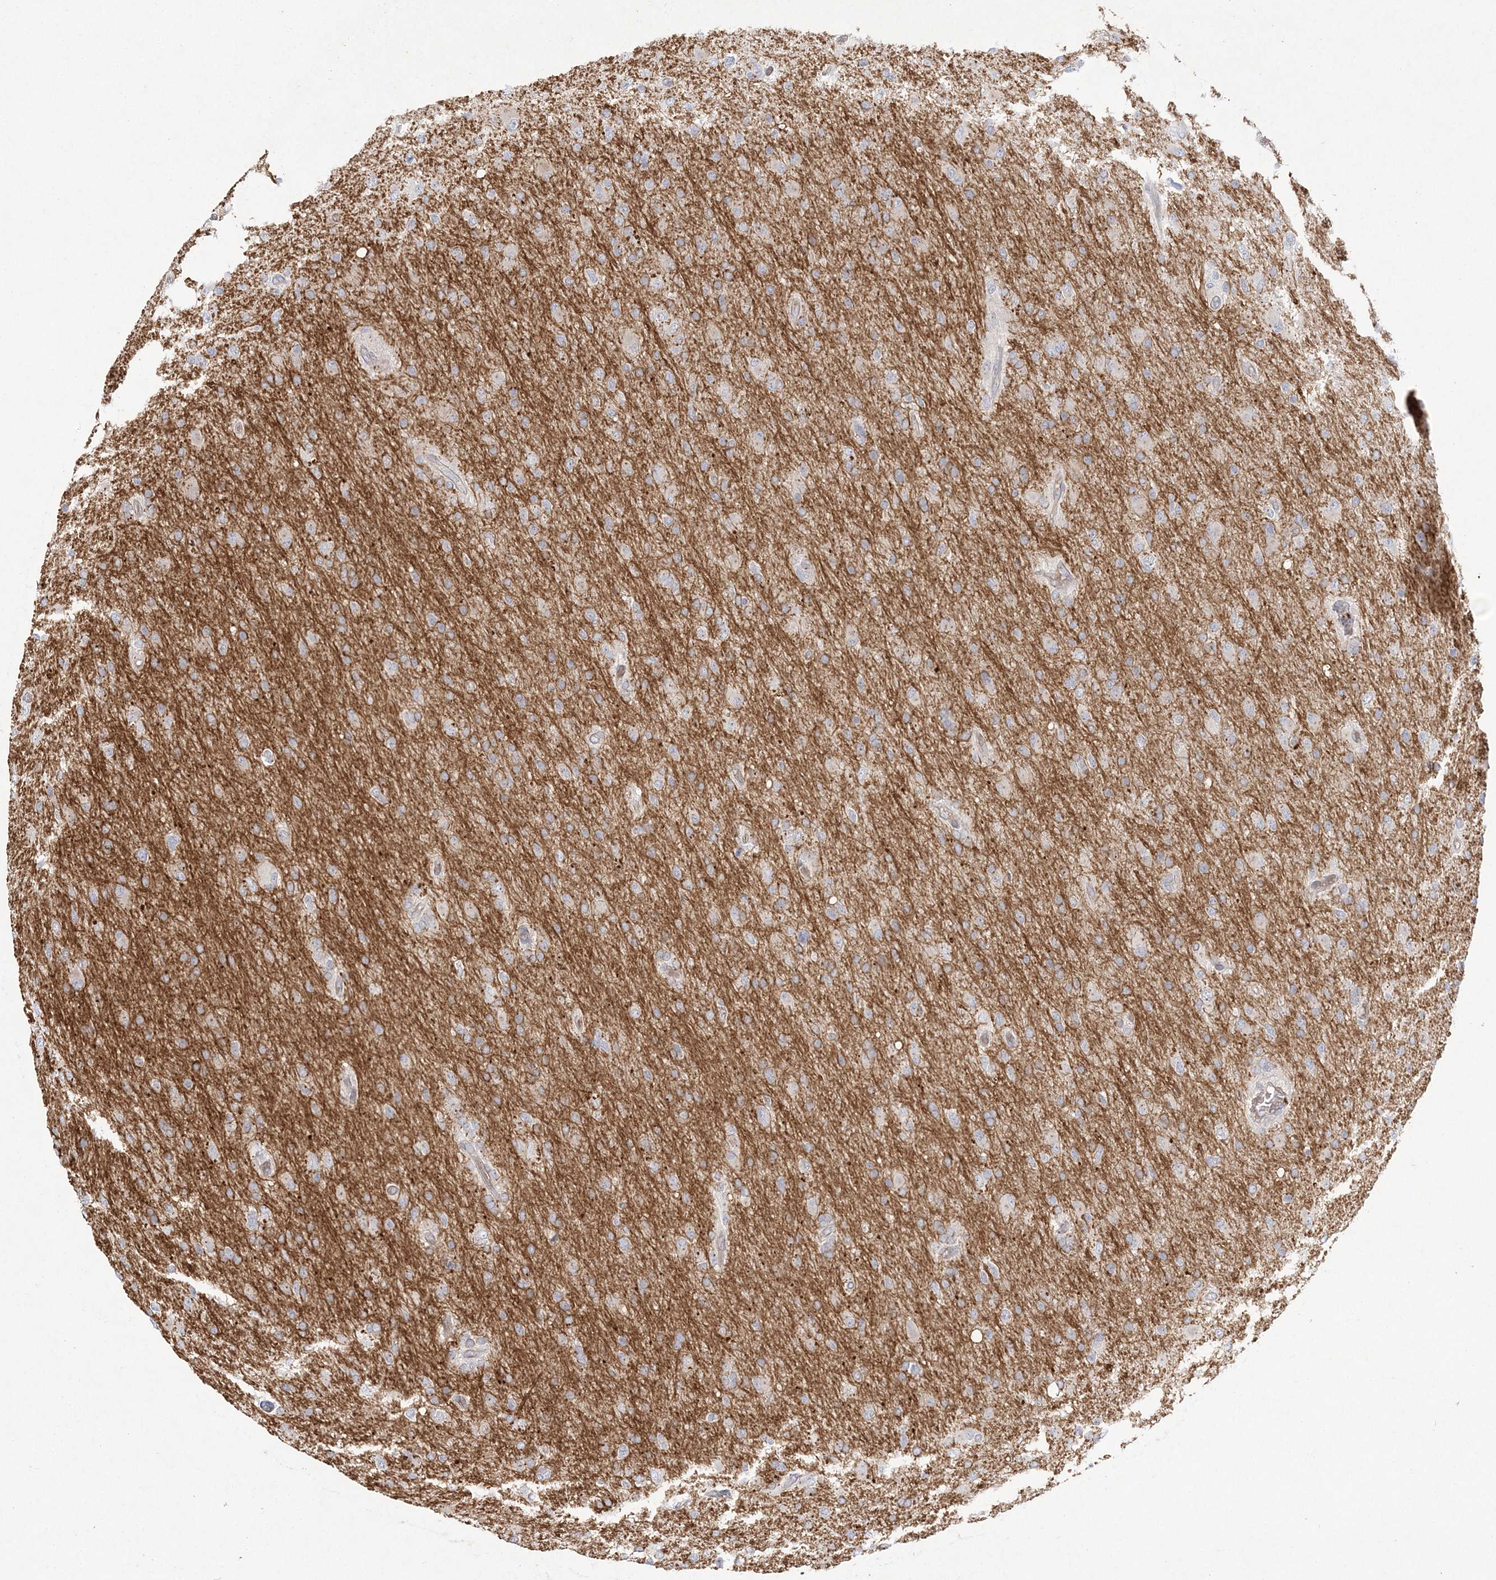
{"staining": {"intensity": "negative", "quantity": "none", "location": "none"}, "tissue": "glioma", "cell_type": "Tumor cells", "image_type": "cancer", "snomed": [{"axis": "morphology", "description": "Glioma, malignant, High grade"}, {"axis": "topography", "description": "Cerebral cortex"}], "caption": "DAB (3,3'-diaminobenzidine) immunohistochemical staining of human malignant high-grade glioma demonstrates no significant staining in tumor cells.", "gene": "ADAMTS12", "patient": {"sex": "female", "age": 36}}